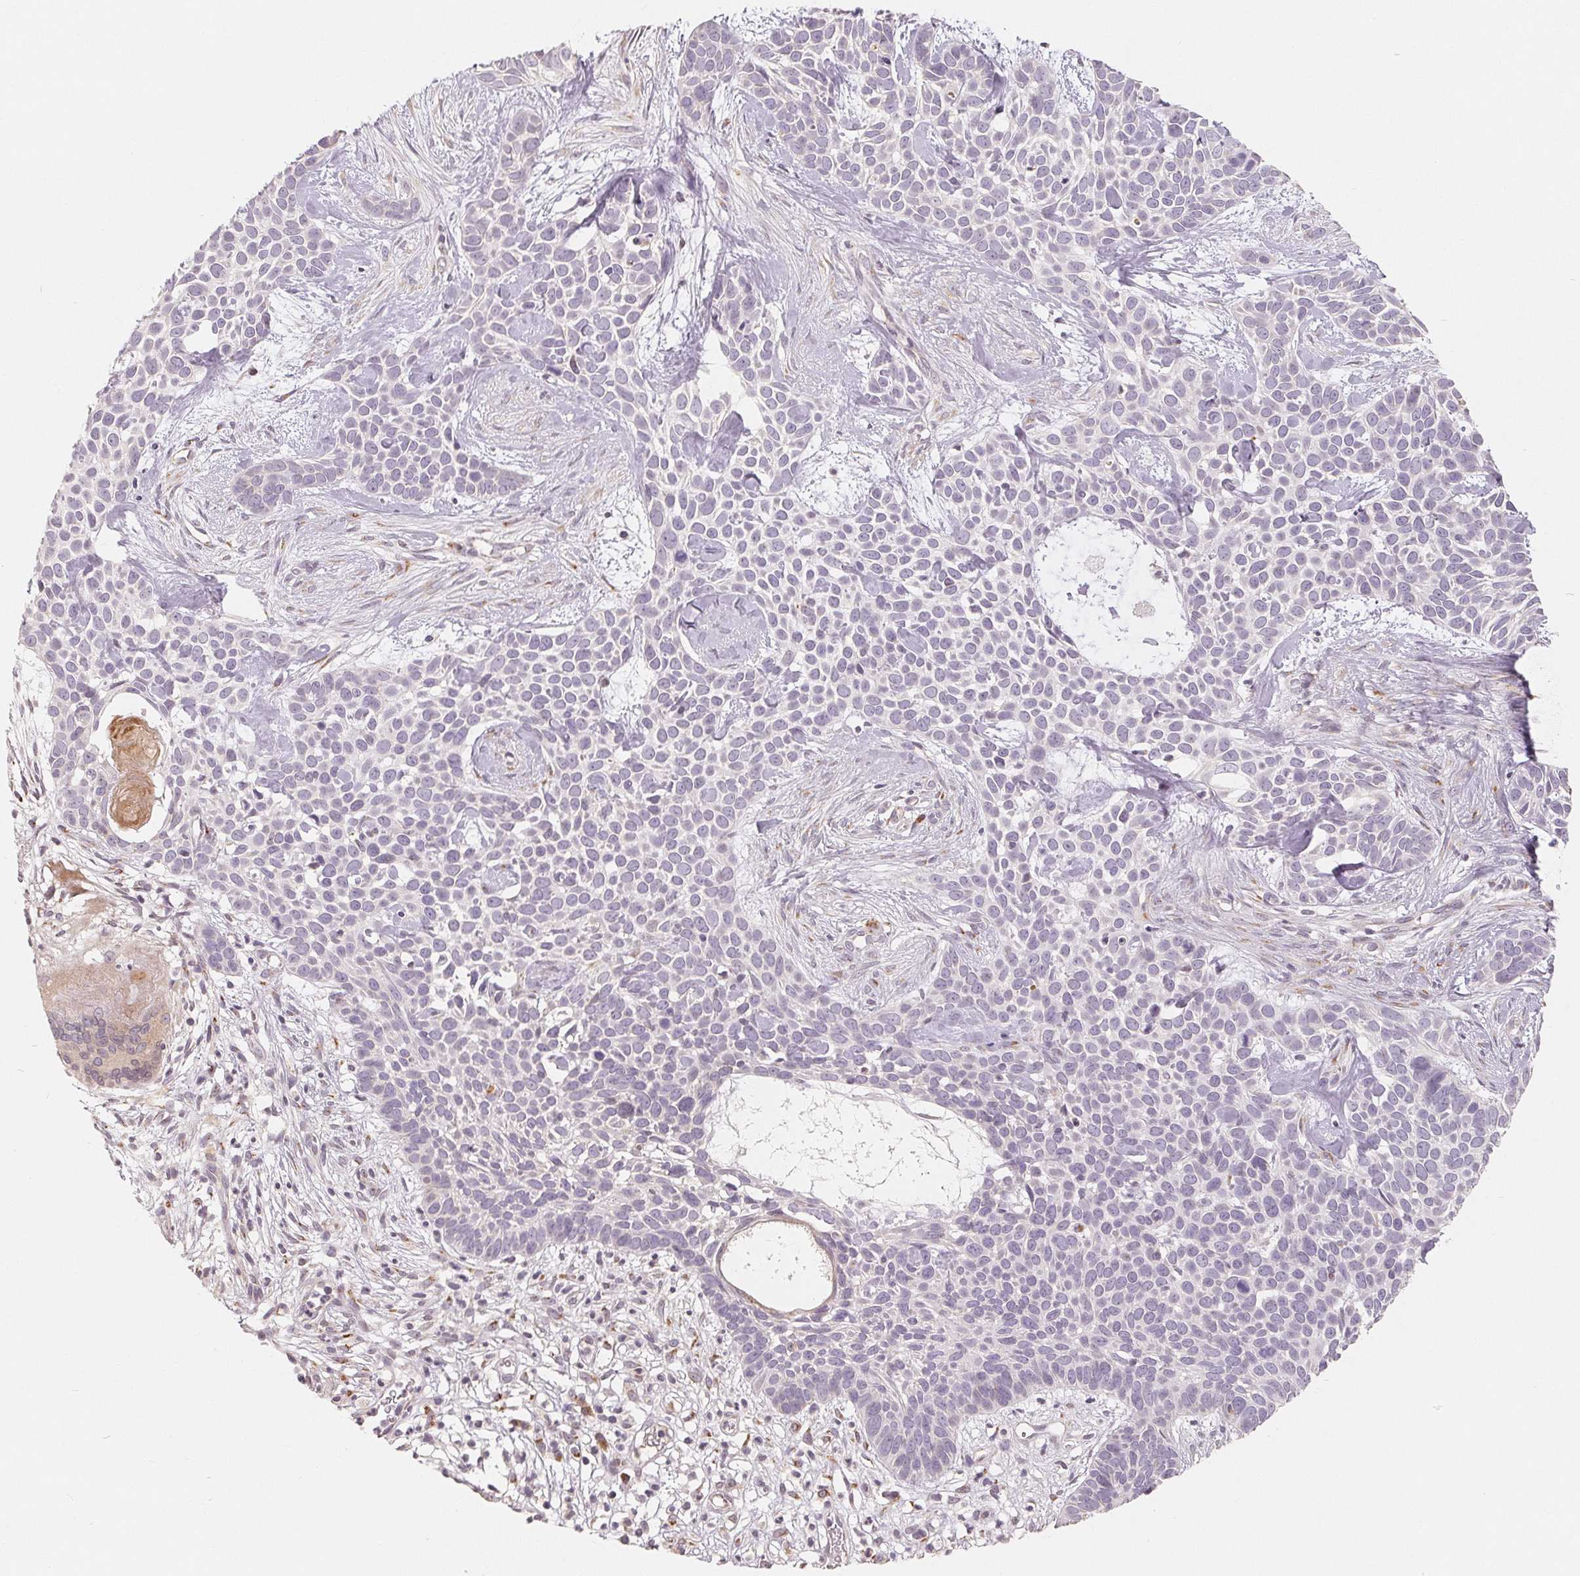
{"staining": {"intensity": "negative", "quantity": "none", "location": "none"}, "tissue": "skin cancer", "cell_type": "Tumor cells", "image_type": "cancer", "snomed": [{"axis": "morphology", "description": "Basal cell carcinoma"}, {"axis": "topography", "description": "Skin"}], "caption": "Skin basal cell carcinoma was stained to show a protein in brown. There is no significant staining in tumor cells.", "gene": "TMSB15B", "patient": {"sex": "male", "age": 69}}